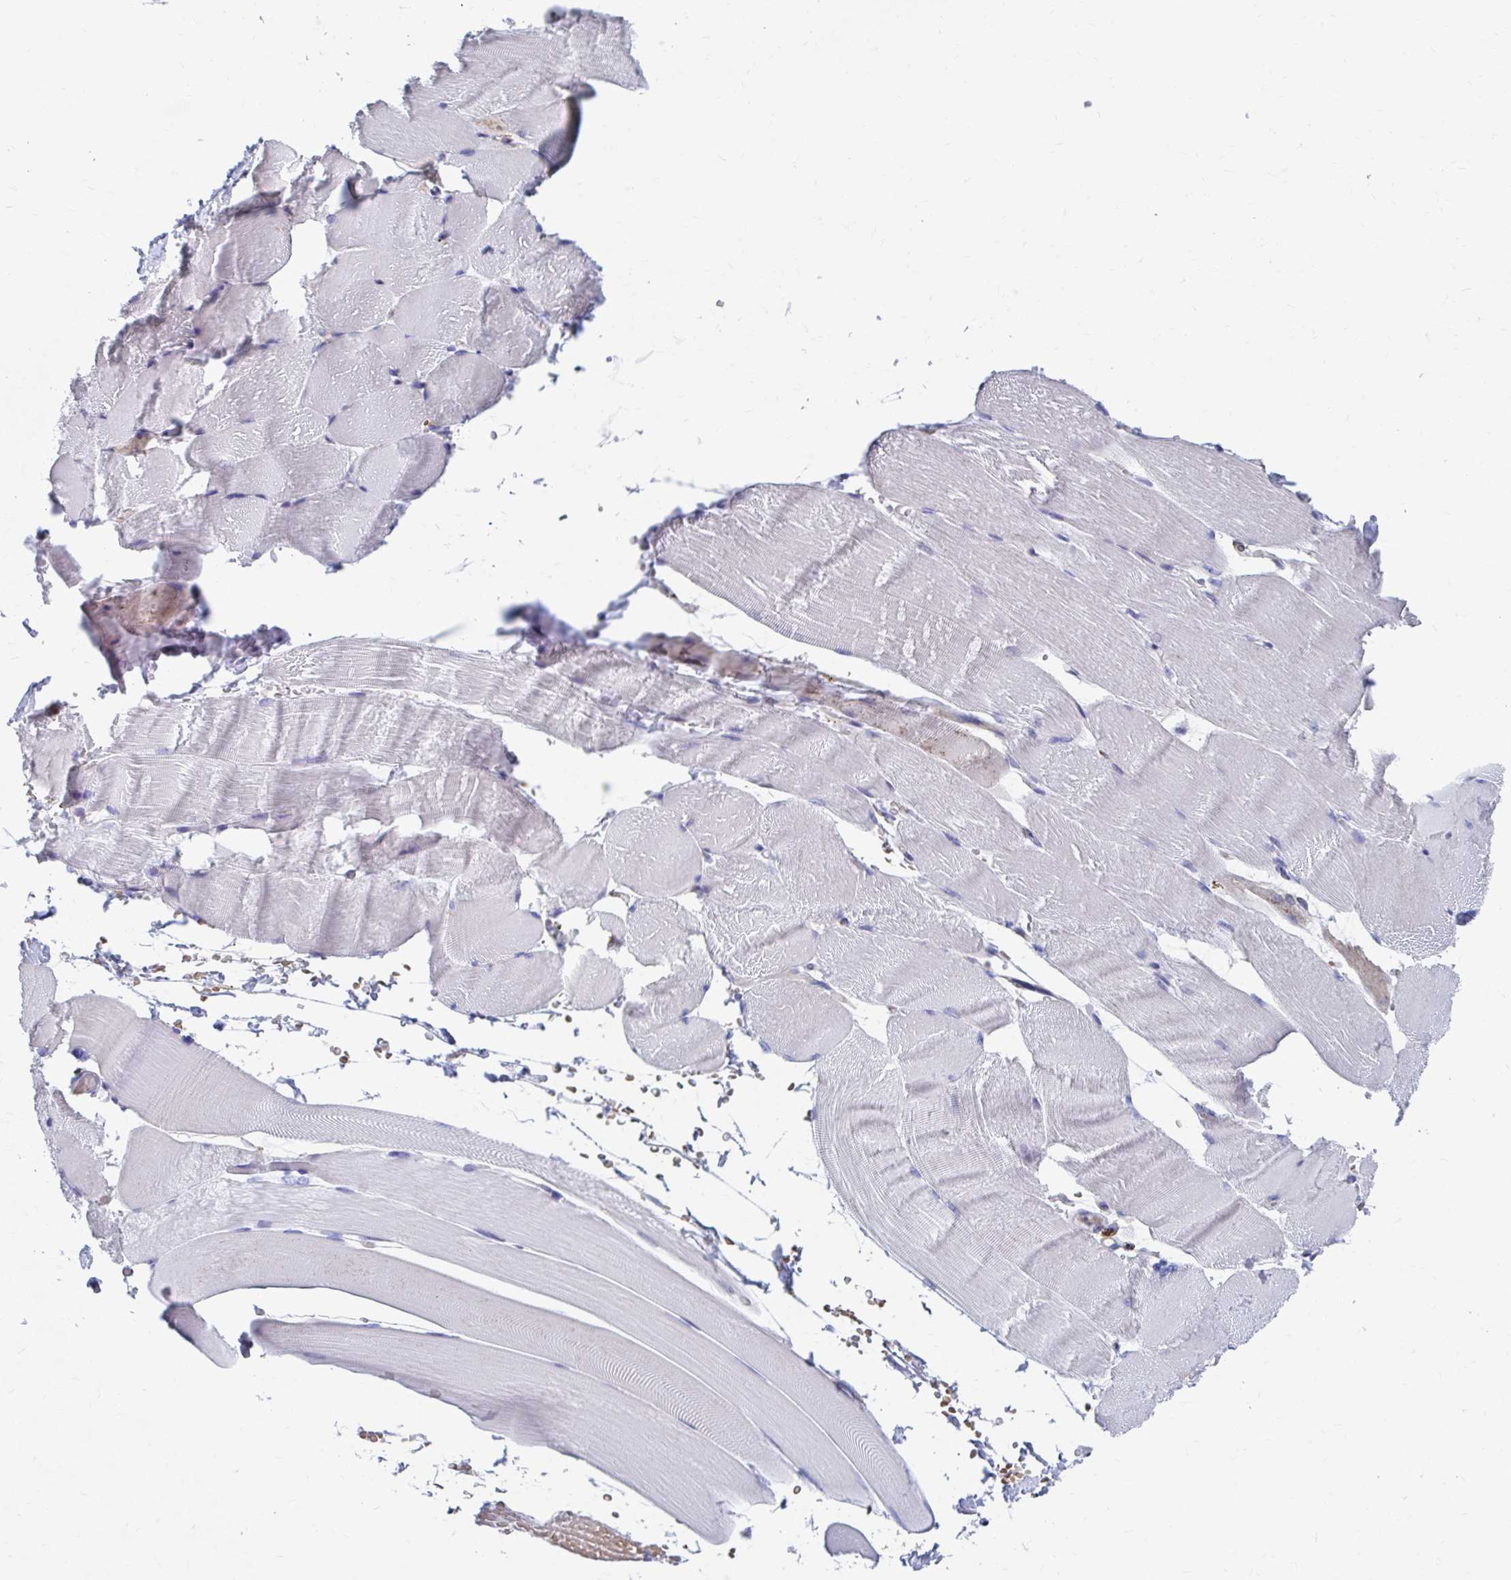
{"staining": {"intensity": "negative", "quantity": "none", "location": "none"}, "tissue": "skeletal muscle", "cell_type": "Myocytes", "image_type": "normal", "snomed": [{"axis": "morphology", "description": "Normal tissue, NOS"}, {"axis": "topography", "description": "Skeletal muscle"}], "caption": "IHC micrograph of normal skeletal muscle stained for a protein (brown), which exhibits no staining in myocytes. (DAB (3,3'-diaminobenzidine) immunohistochemistry (IHC) with hematoxylin counter stain).", "gene": "FKBP2", "patient": {"sex": "female", "age": 37}}